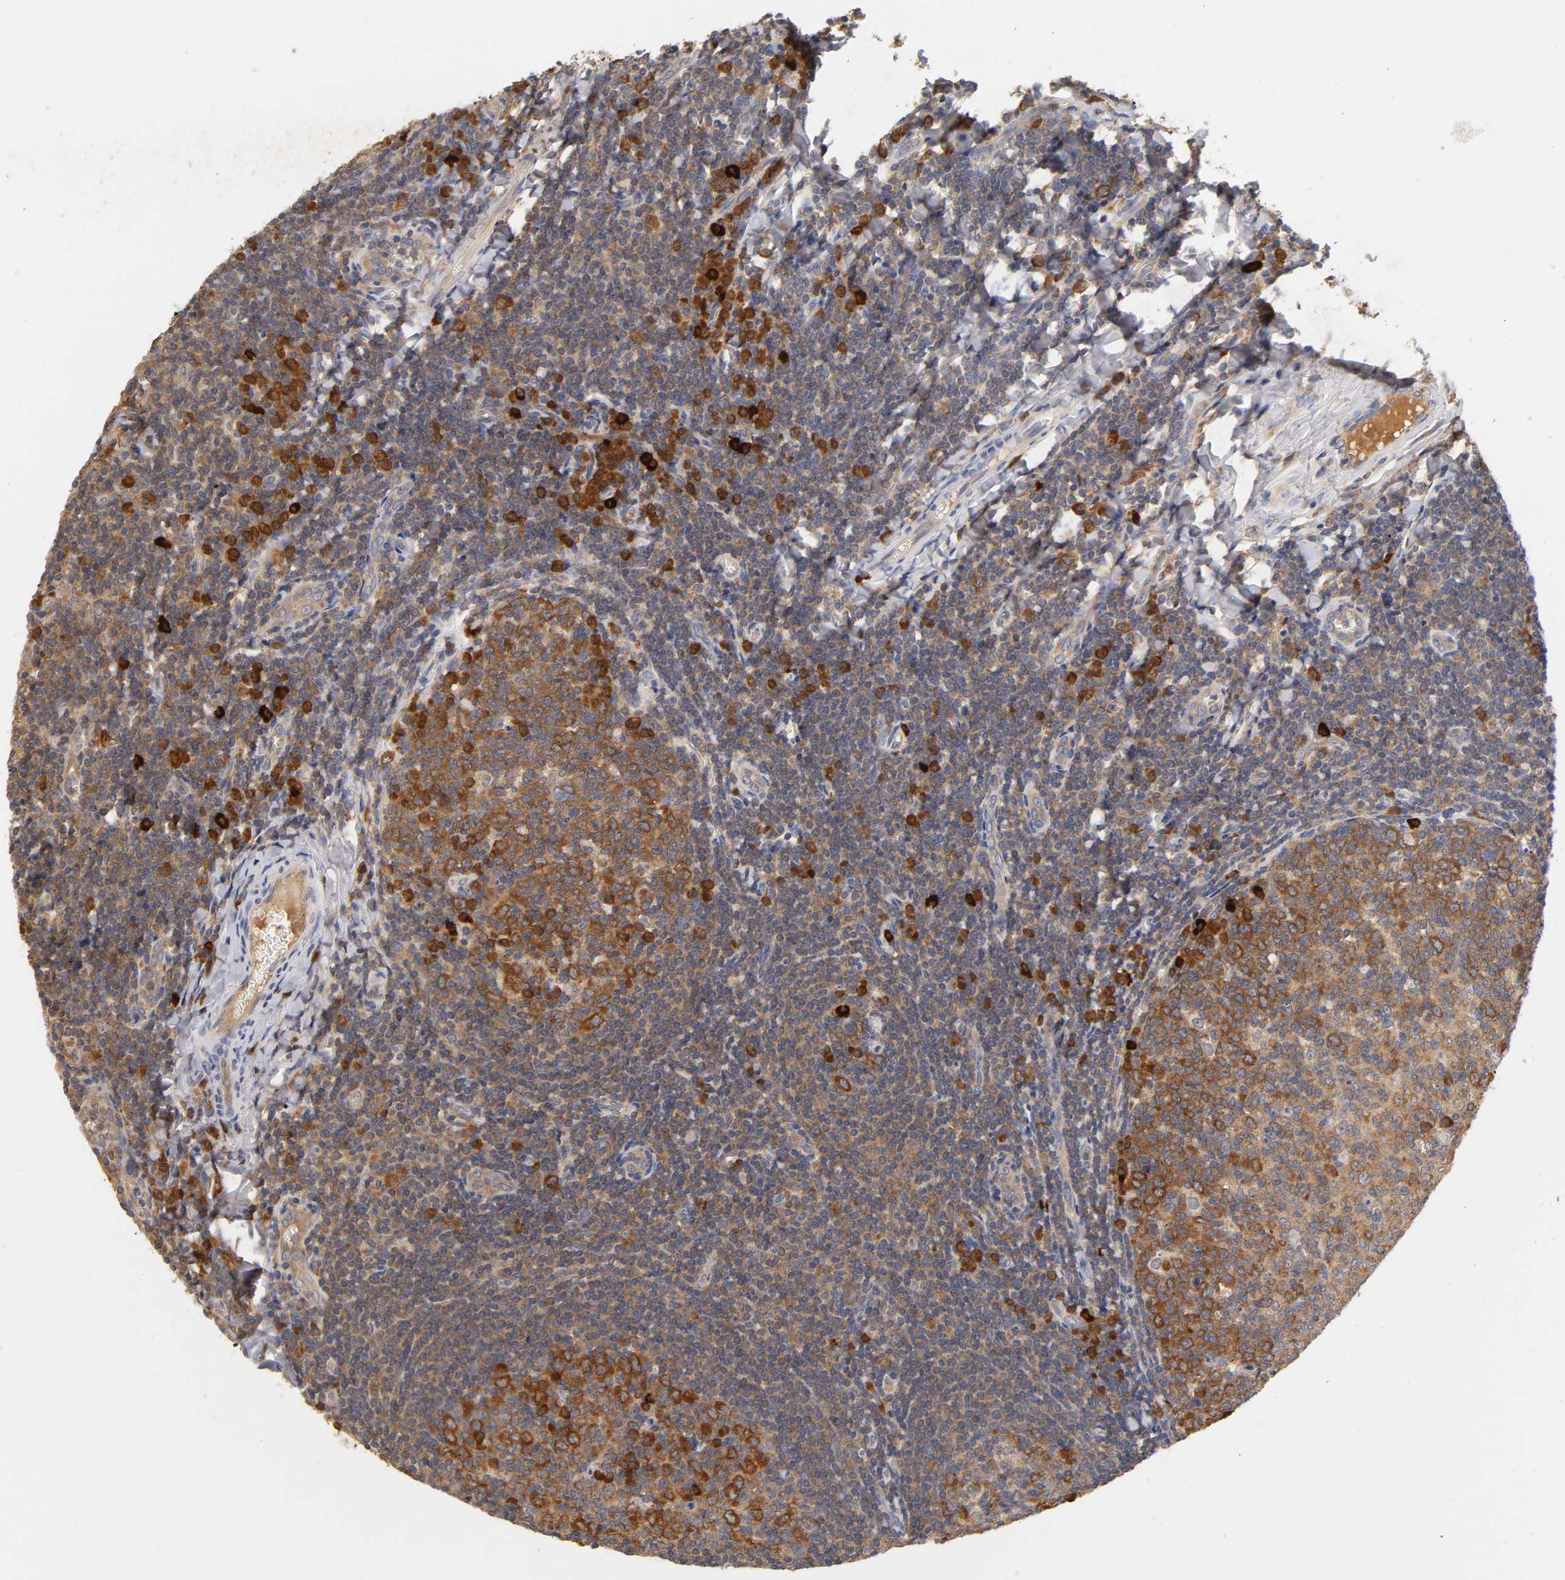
{"staining": {"intensity": "strong", "quantity": ">75%", "location": "cytoplasmic/membranous"}, "tissue": "tonsil", "cell_type": "Germinal center cells", "image_type": "normal", "snomed": [{"axis": "morphology", "description": "Normal tissue, NOS"}, {"axis": "topography", "description": "Tonsil"}], "caption": "Tonsil stained for a protein (brown) demonstrates strong cytoplasmic/membranous positive positivity in approximately >75% of germinal center cells.", "gene": "RPS29", "patient": {"sex": "male", "age": 31}}